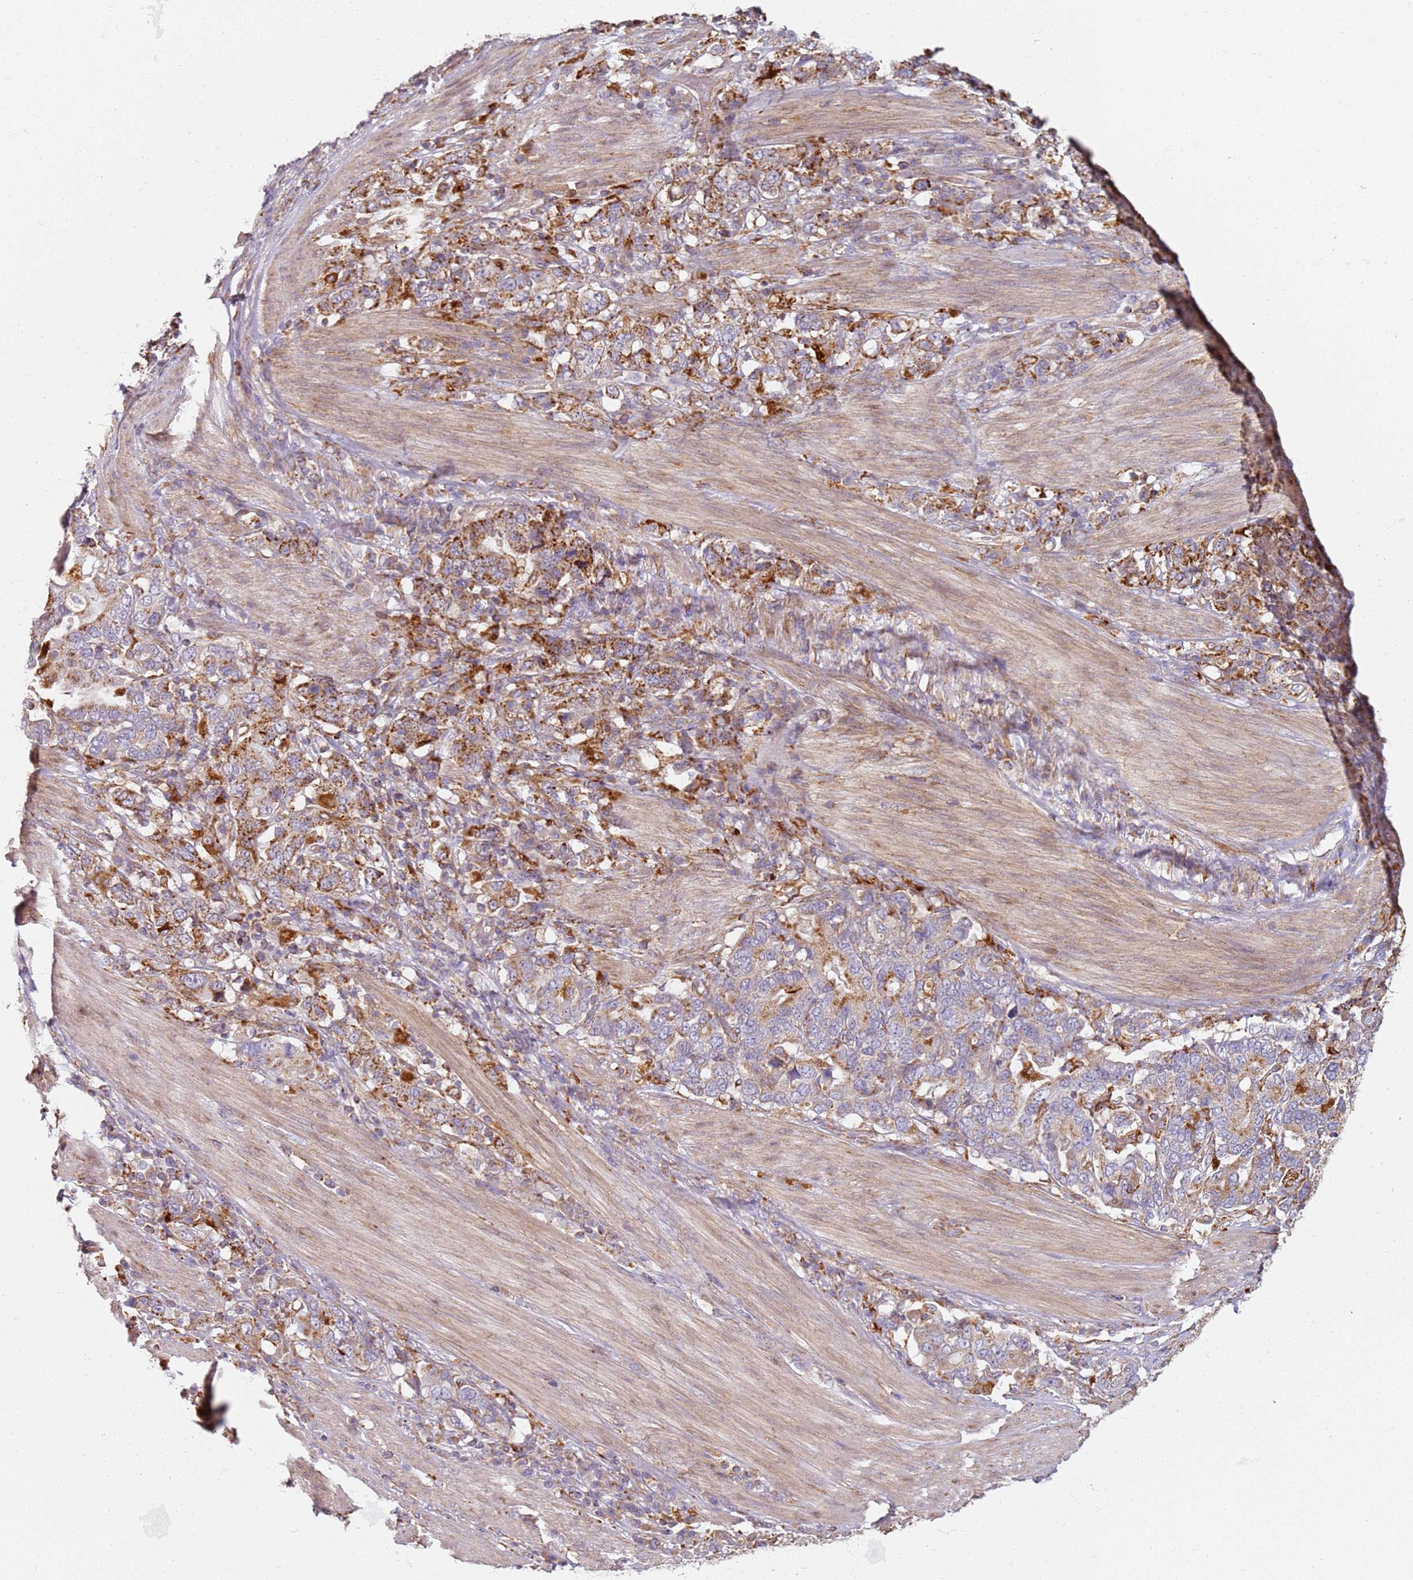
{"staining": {"intensity": "moderate", "quantity": "25%-75%", "location": "cytoplasmic/membranous"}, "tissue": "stomach cancer", "cell_type": "Tumor cells", "image_type": "cancer", "snomed": [{"axis": "morphology", "description": "Adenocarcinoma, NOS"}, {"axis": "topography", "description": "Stomach, upper"}, {"axis": "topography", "description": "Stomach"}], "caption": "Adenocarcinoma (stomach) stained for a protein (brown) shows moderate cytoplasmic/membranous positive expression in about 25%-75% of tumor cells.", "gene": "PROKR2", "patient": {"sex": "male", "age": 62}}